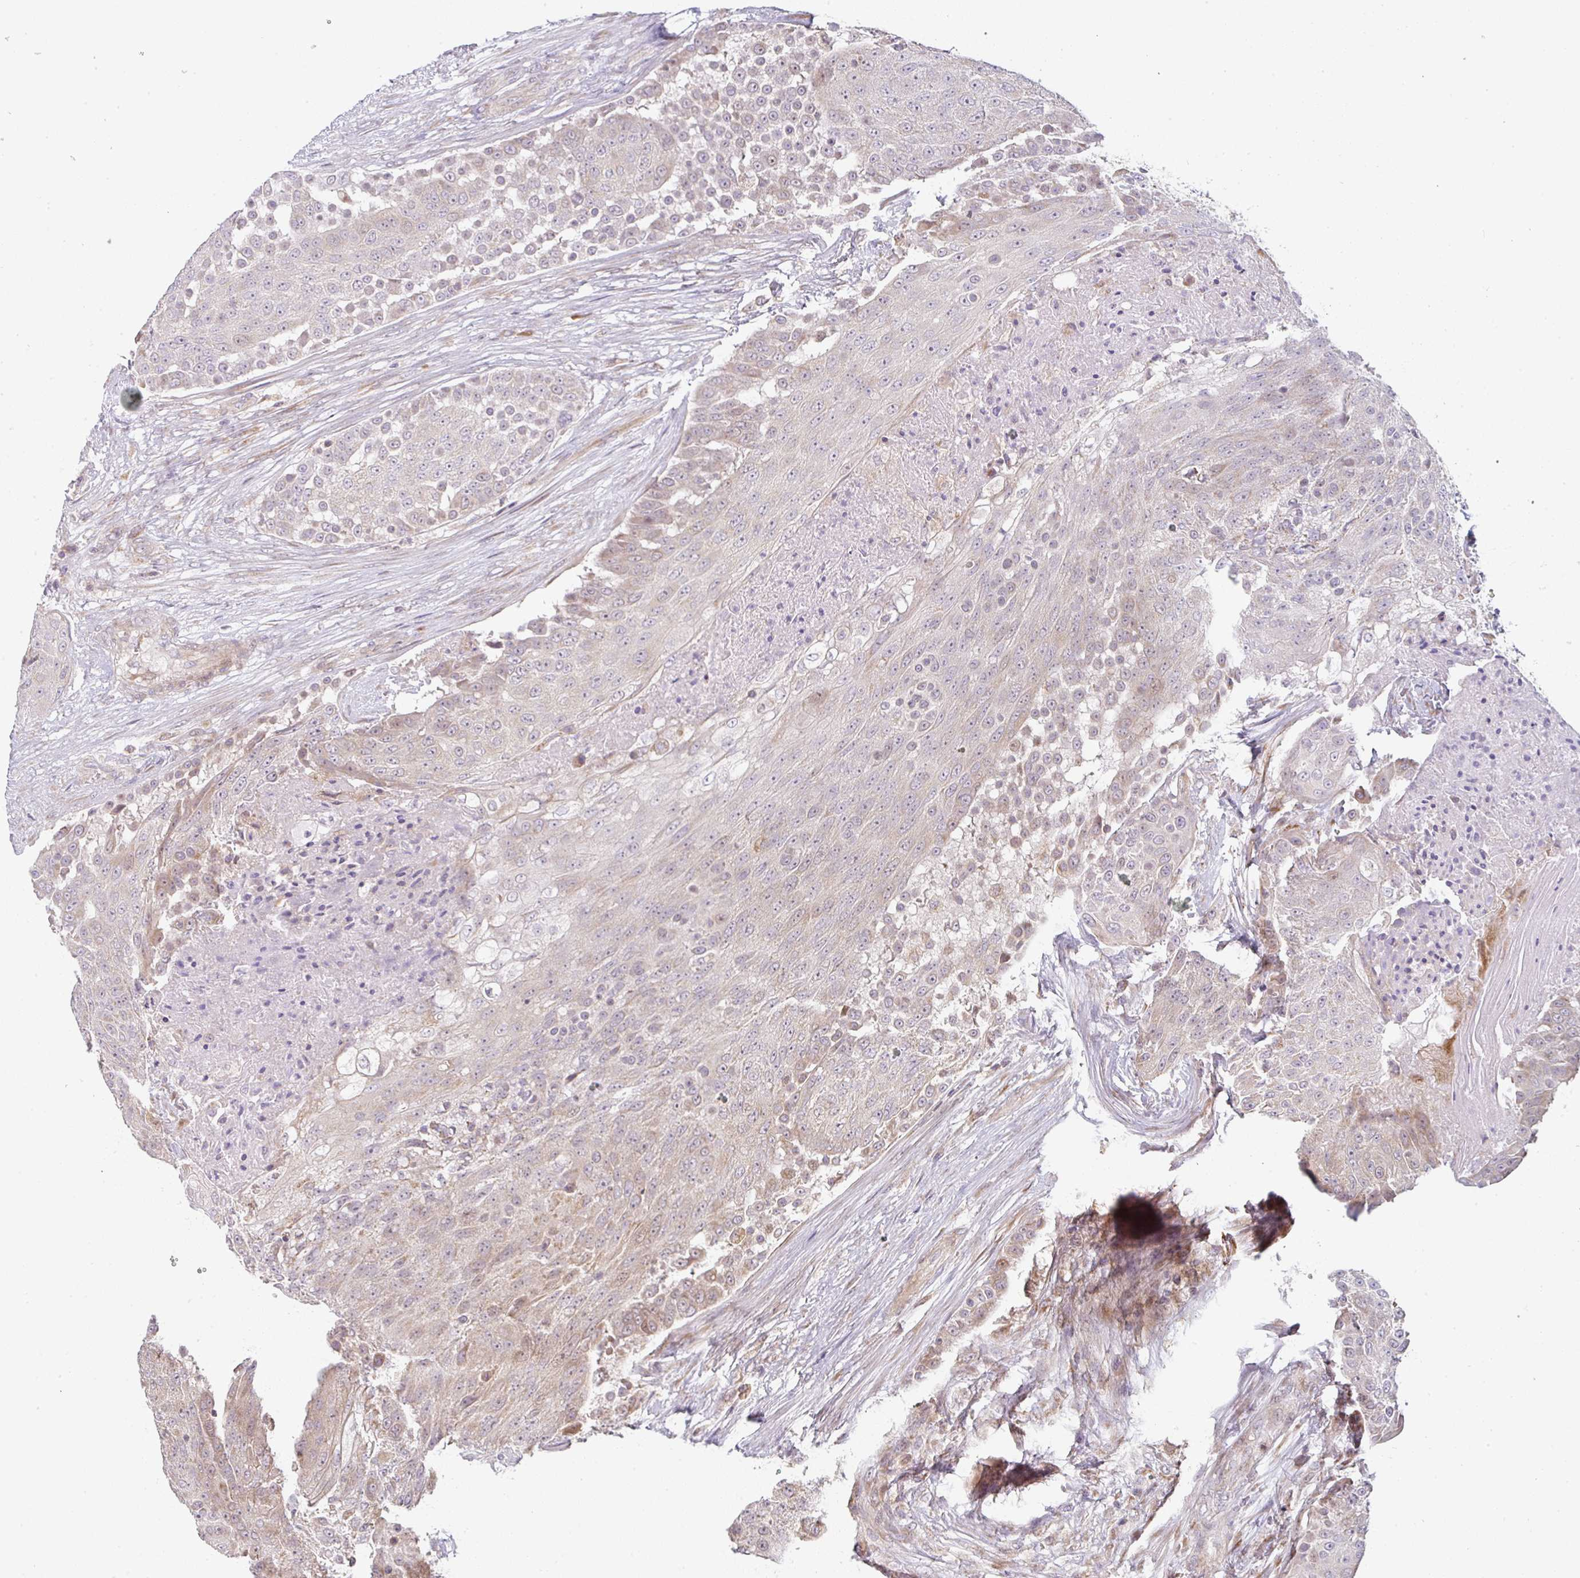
{"staining": {"intensity": "weak", "quantity": "25%-75%", "location": "cytoplasmic/membranous"}, "tissue": "urothelial cancer", "cell_type": "Tumor cells", "image_type": "cancer", "snomed": [{"axis": "morphology", "description": "Urothelial carcinoma, High grade"}, {"axis": "topography", "description": "Urinary bladder"}], "caption": "Brown immunohistochemical staining in human high-grade urothelial carcinoma demonstrates weak cytoplasmic/membranous positivity in about 25%-75% of tumor cells.", "gene": "MOB1A", "patient": {"sex": "female", "age": 63}}